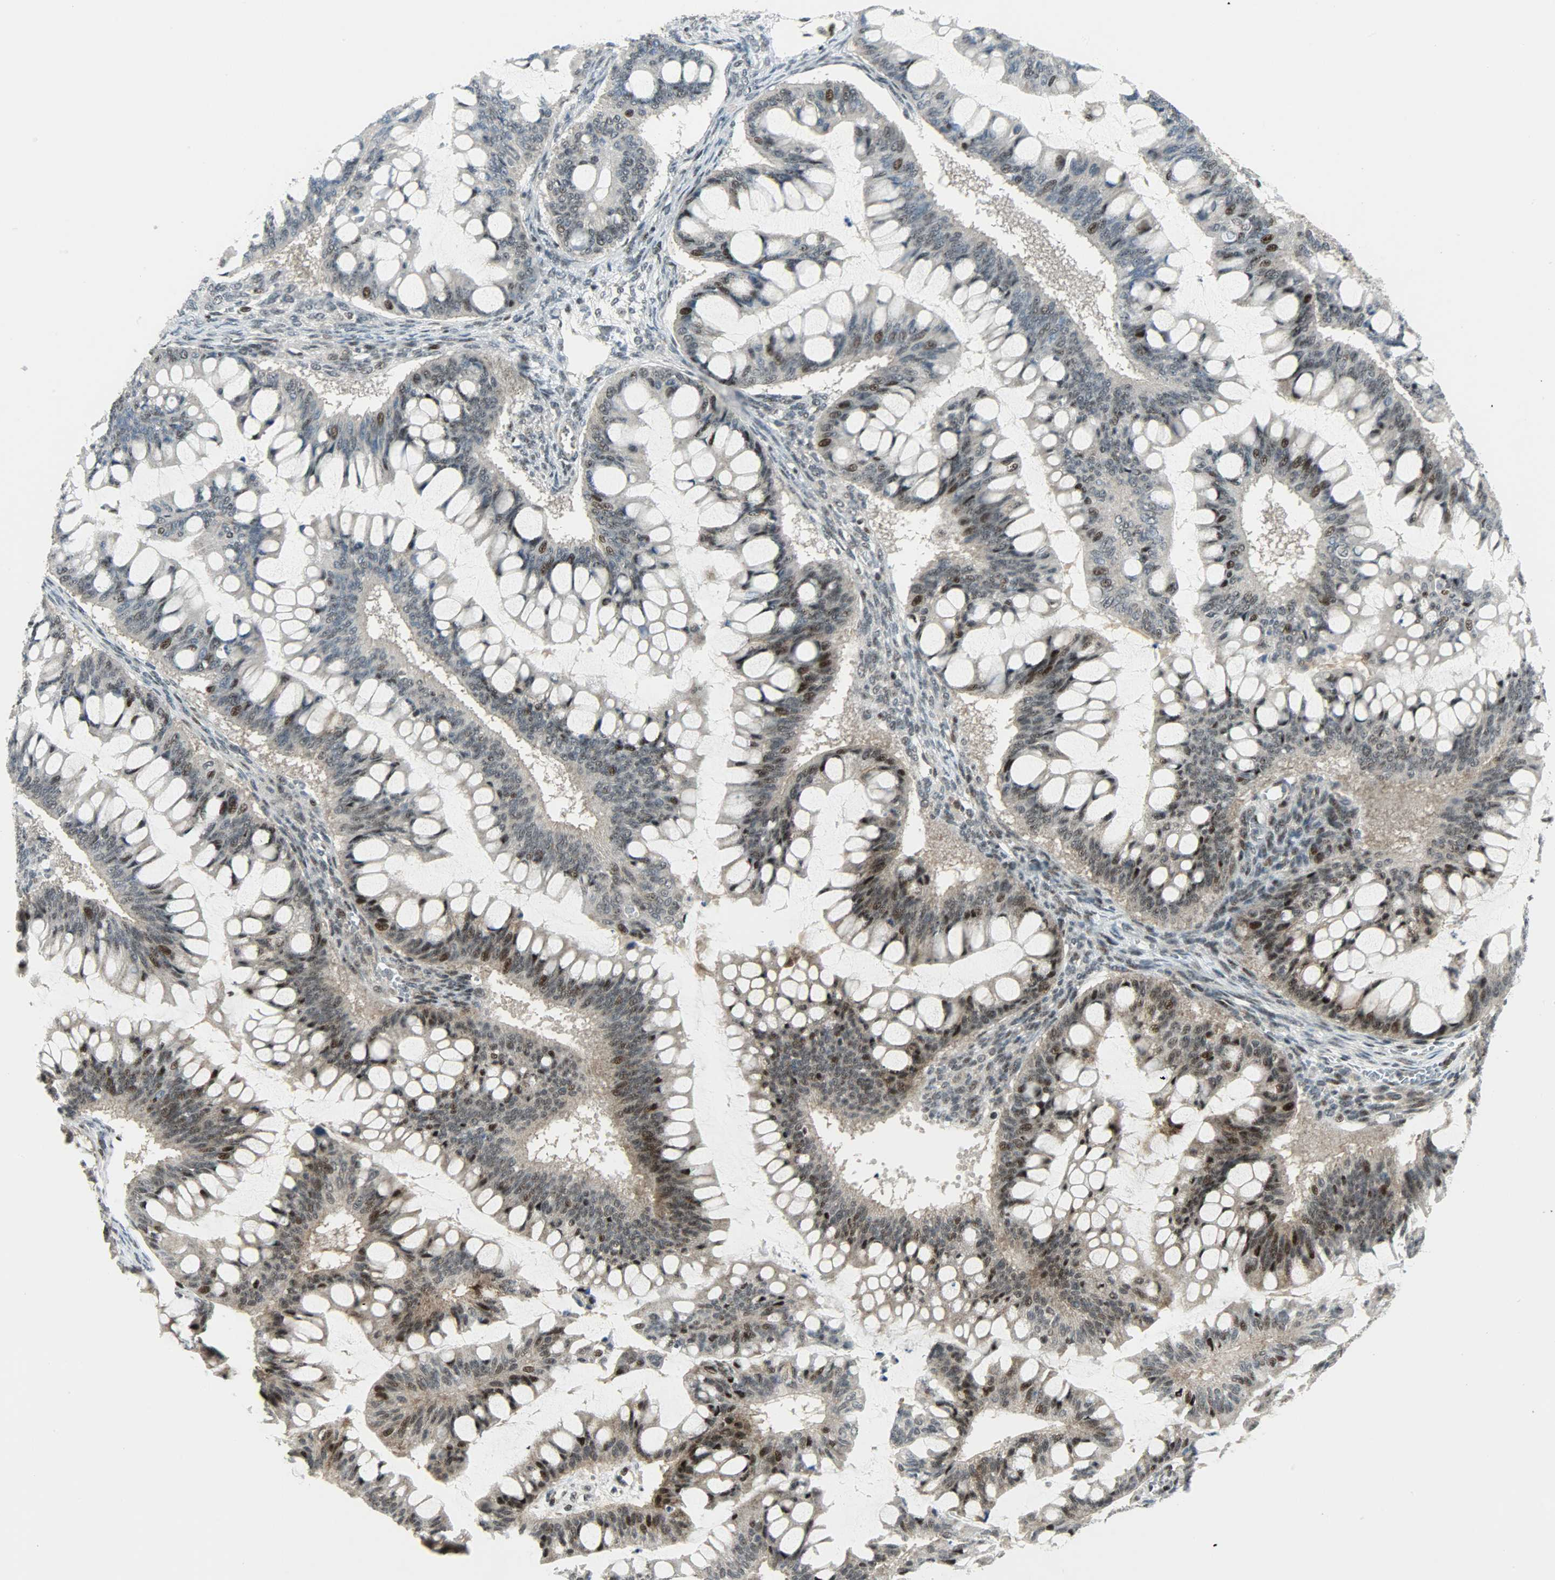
{"staining": {"intensity": "moderate", "quantity": ">75%", "location": "cytoplasmic/membranous,nuclear"}, "tissue": "ovarian cancer", "cell_type": "Tumor cells", "image_type": "cancer", "snomed": [{"axis": "morphology", "description": "Cystadenocarcinoma, mucinous, NOS"}, {"axis": "topography", "description": "Ovary"}], "caption": "DAB immunohistochemical staining of human mucinous cystadenocarcinoma (ovarian) shows moderate cytoplasmic/membranous and nuclear protein staining in approximately >75% of tumor cells.", "gene": "IL15", "patient": {"sex": "female", "age": 73}}